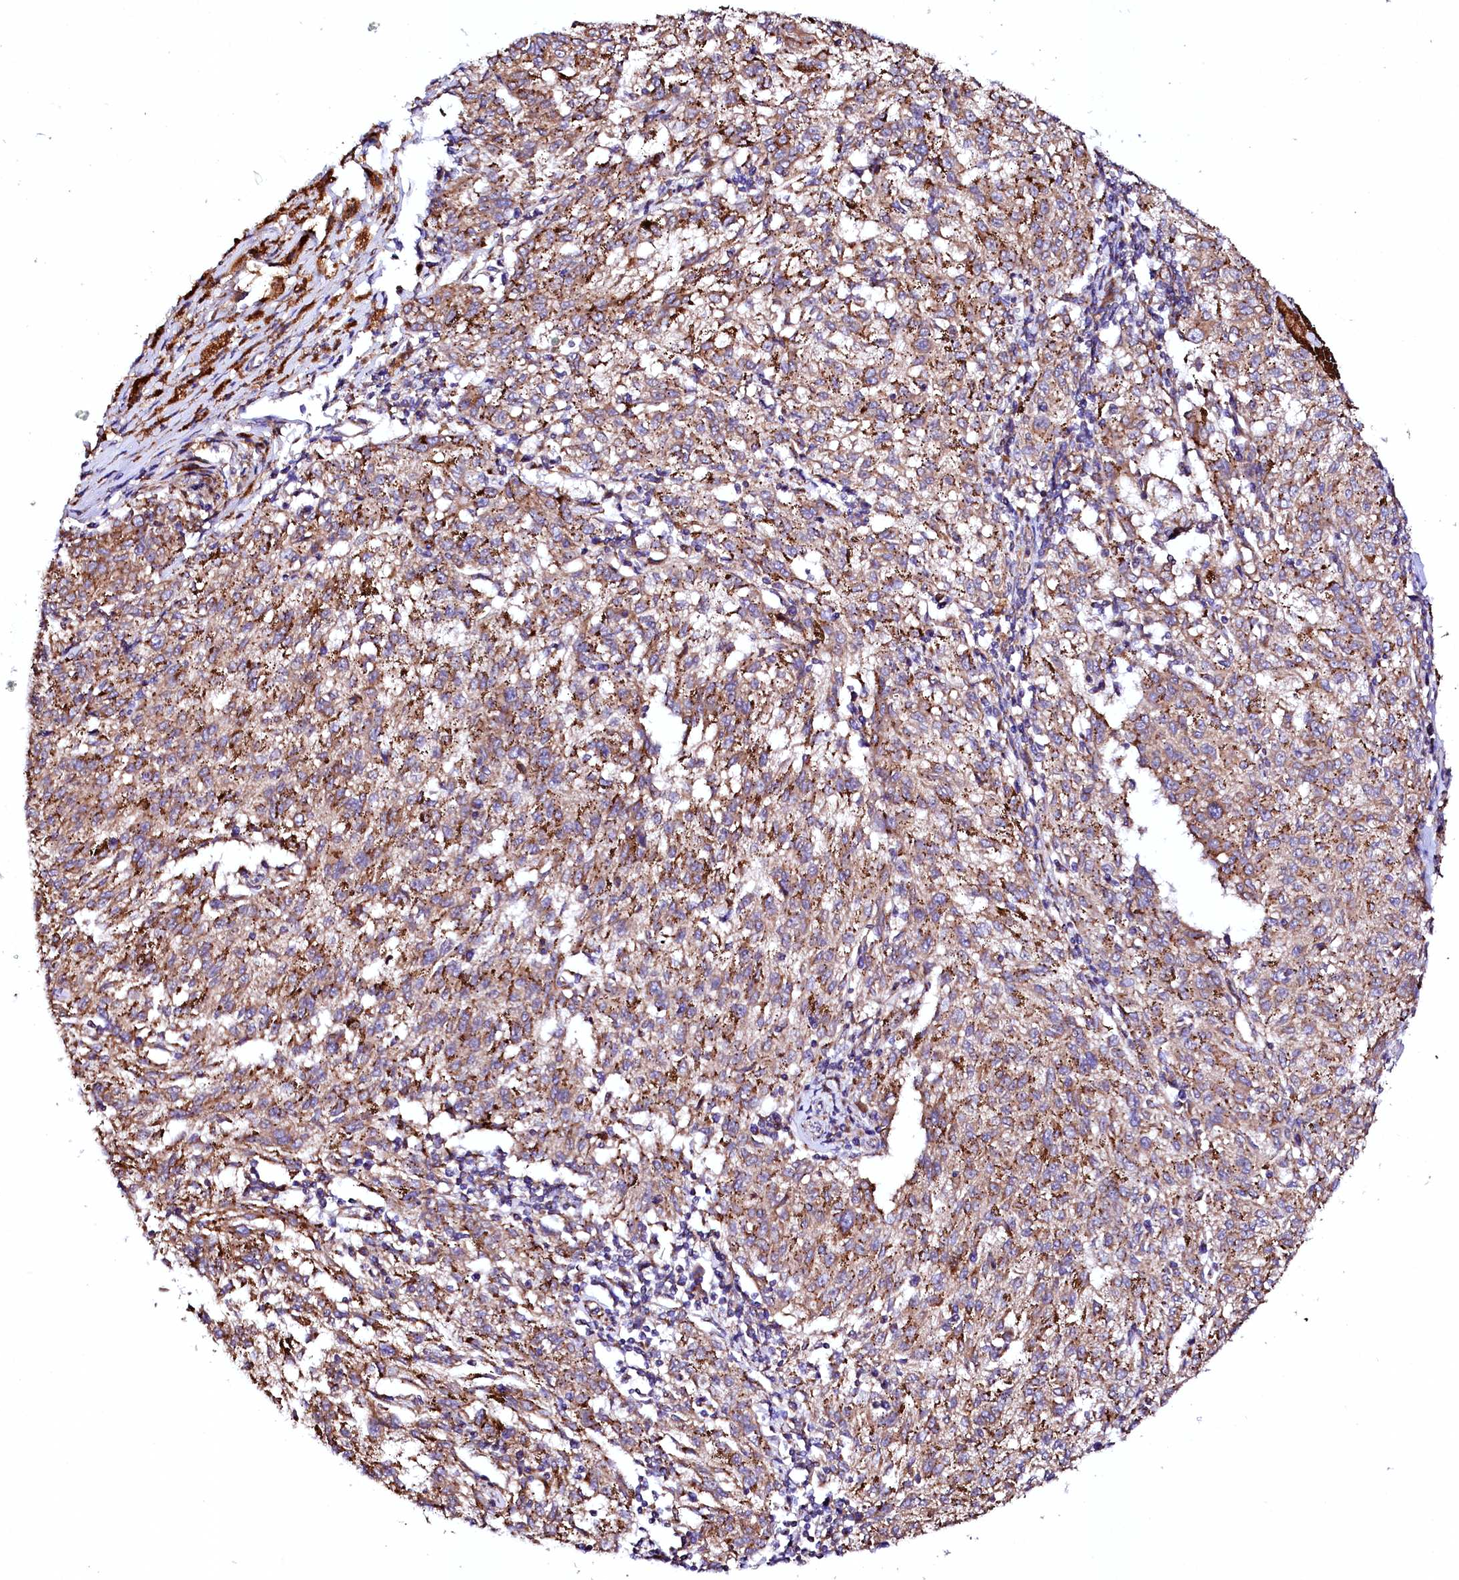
{"staining": {"intensity": "weak", "quantity": ">75%", "location": "cytoplasmic/membranous"}, "tissue": "melanoma", "cell_type": "Tumor cells", "image_type": "cancer", "snomed": [{"axis": "morphology", "description": "Malignant melanoma, NOS"}, {"axis": "topography", "description": "Skin"}], "caption": "Immunohistochemical staining of human melanoma shows weak cytoplasmic/membranous protein expression in about >75% of tumor cells. (DAB IHC, brown staining for protein, blue staining for nuclei).", "gene": "UBE3C", "patient": {"sex": "female", "age": 72}}